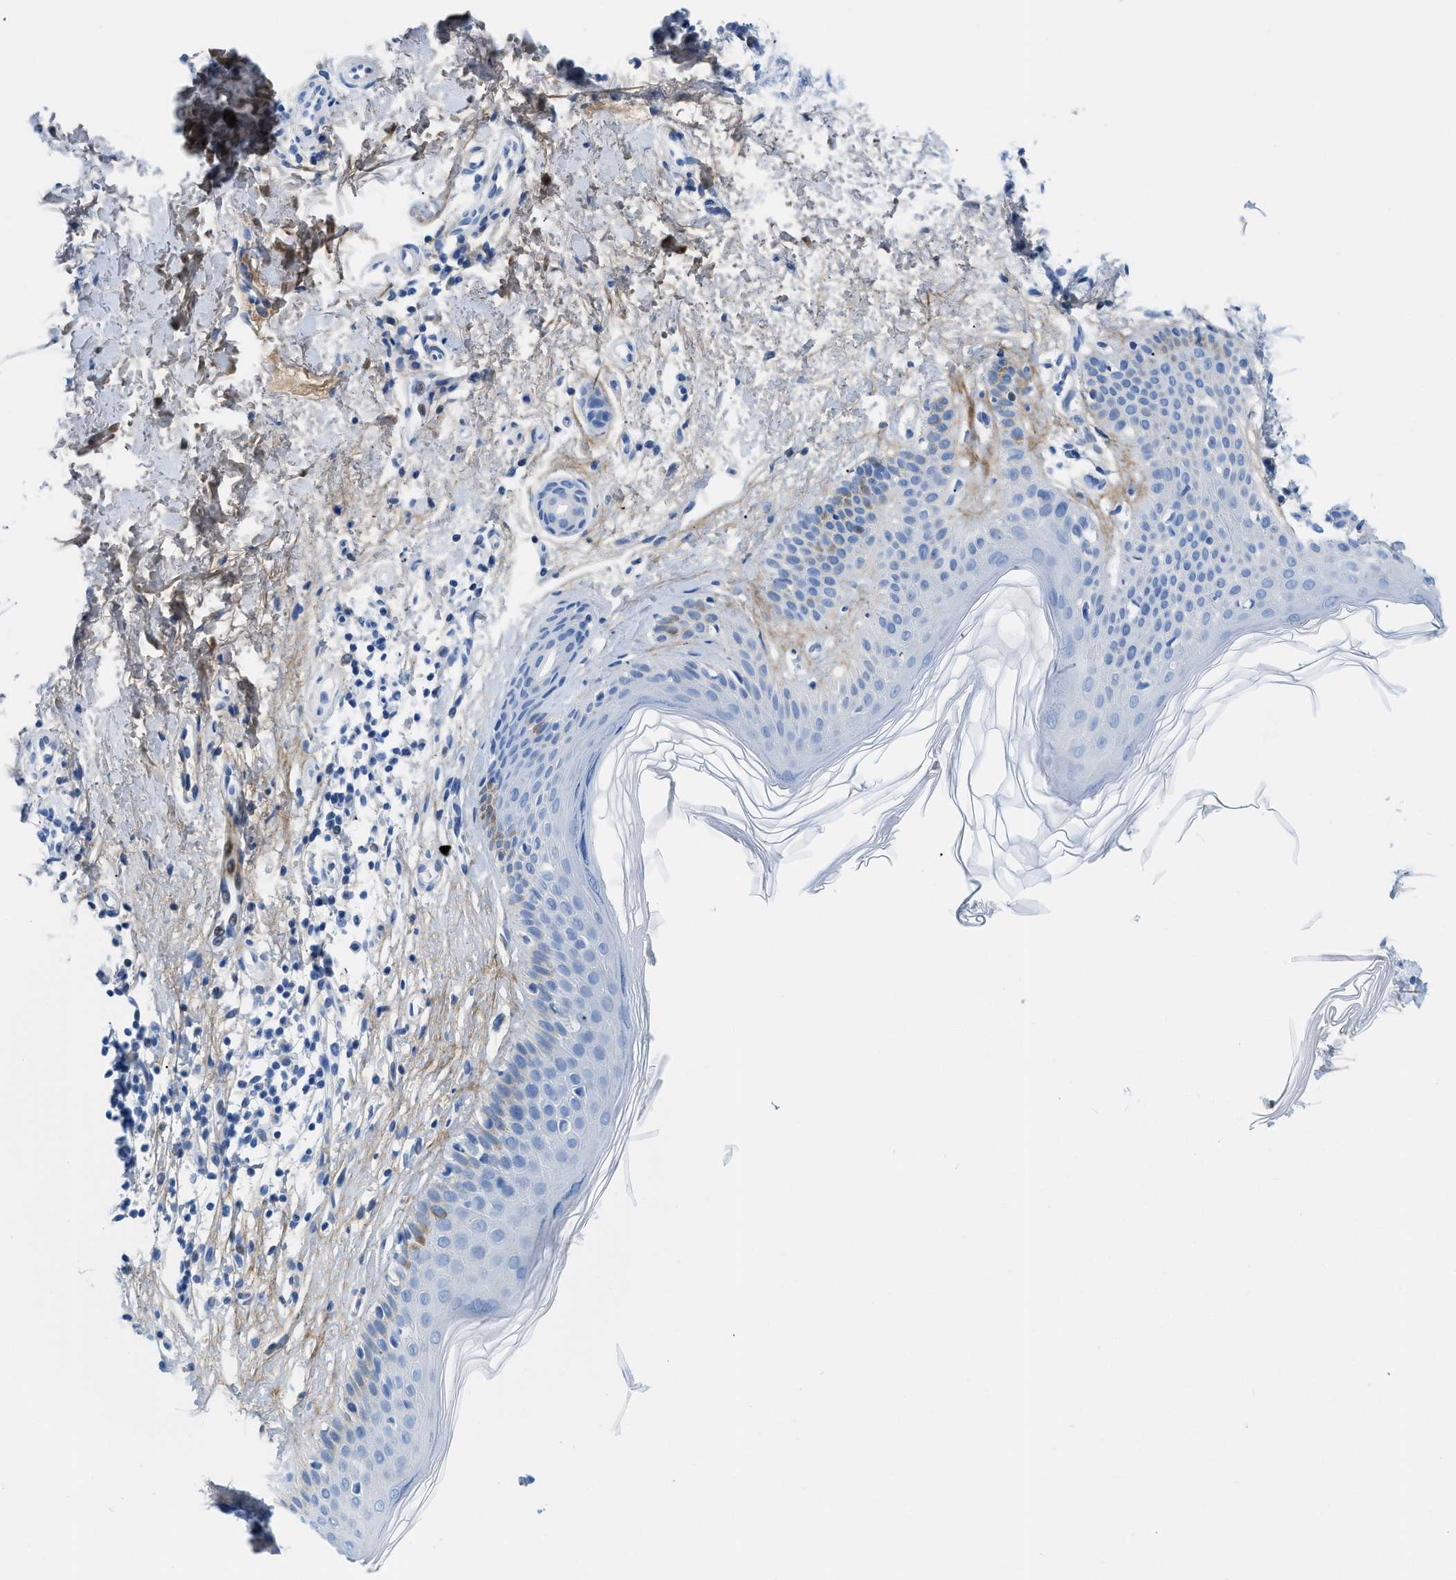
{"staining": {"intensity": "negative", "quantity": "none", "location": "none"}, "tissue": "skin cancer", "cell_type": "Tumor cells", "image_type": "cancer", "snomed": [{"axis": "morphology", "description": "Normal tissue, NOS"}, {"axis": "morphology", "description": "Basal cell carcinoma"}, {"axis": "topography", "description": "Skin"}], "caption": "IHC of human skin basal cell carcinoma exhibits no positivity in tumor cells.", "gene": "COL3A1", "patient": {"sex": "male", "age": 71}}